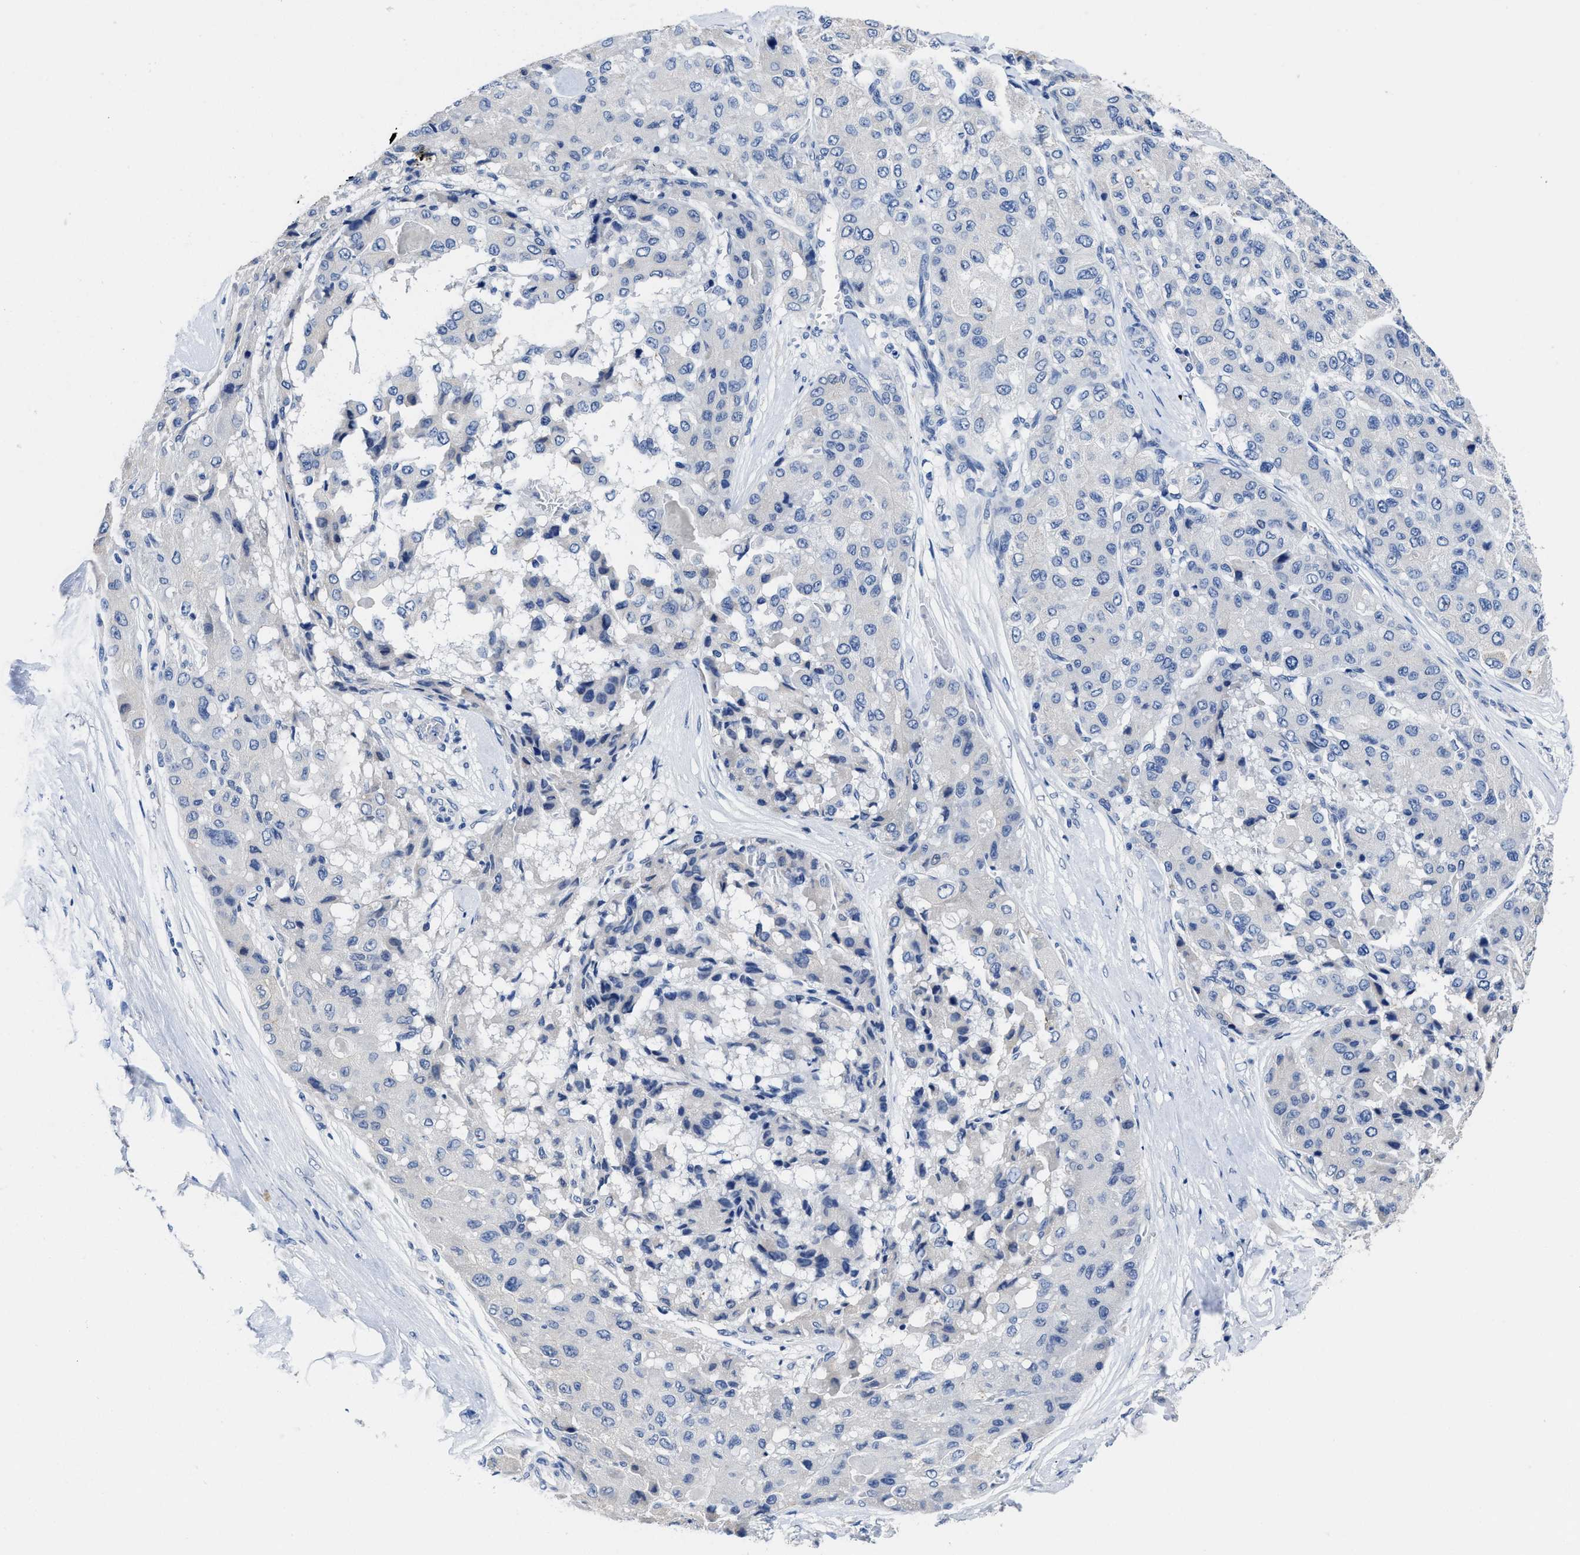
{"staining": {"intensity": "negative", "quantity": "none", "location": "none"}, "tissue": "liver cancer", "cell_type": "Tumor cells", "image_type": "cancer", "snomed": [{"axis": "morphology", "description": "Carcinoma, Hepatocellular, NOS"}, {"axis": "topography", "description": "Liver"}], "caption": "This micrograph is of hepatocellular carcinoma (liver) stained with immunohistochemistry (IHC) to label a protein in brown with the nuclei are counter-stained blue. There is no expression in tumor cells.", "gene": "HOOK1", "patient": {"sex": "male", "age": 80}}